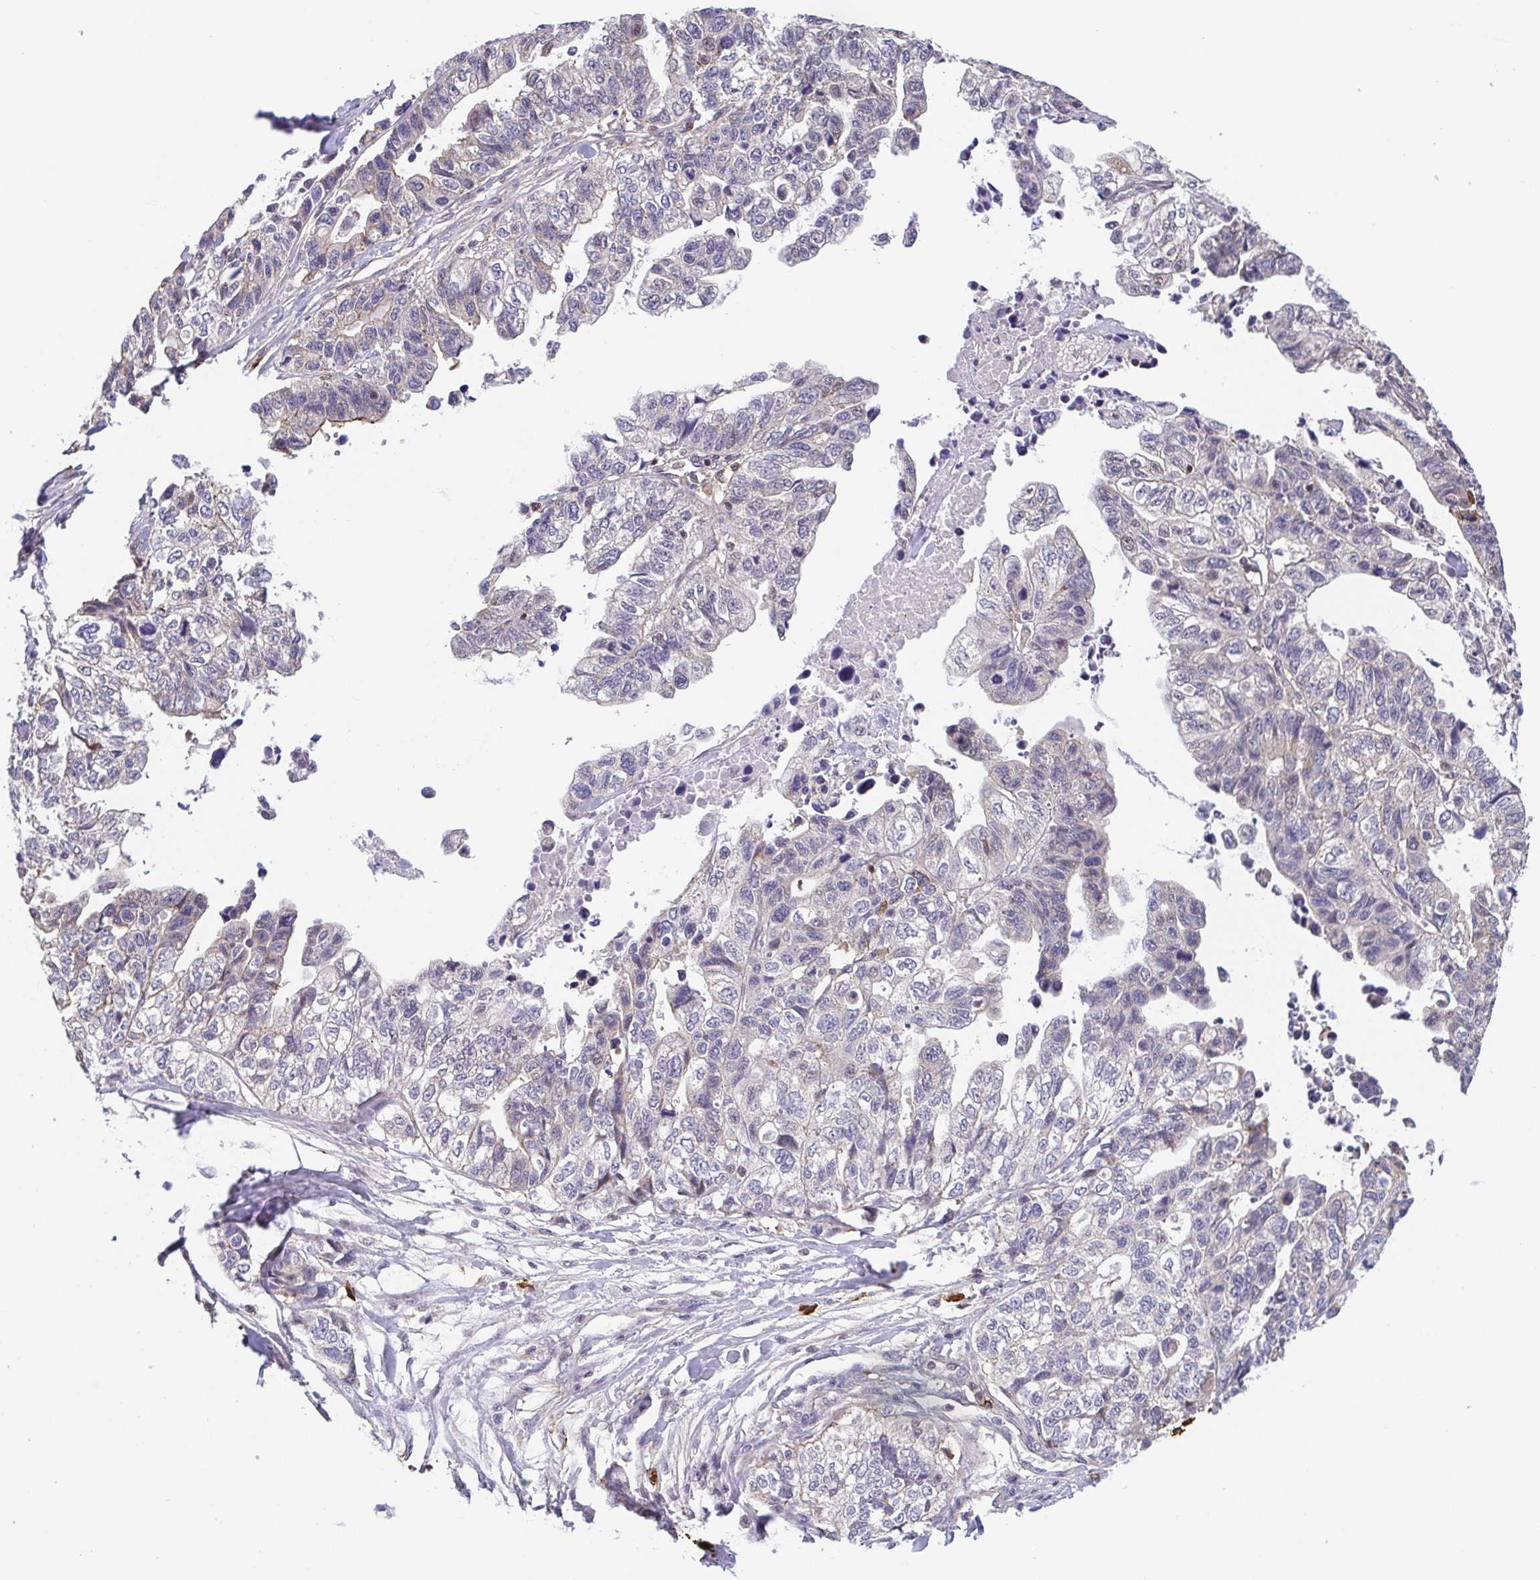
{"staining": {"intensity": "negative", "quantity": "none", "location": "none"}, "tissue": "stomach cancer", "cell_type": "Tumor cells", "image_type": "cancer", "snomed": [{"axis": "morphology", "description": "Adenocarcinoma, NOS"}, {"axis": "topography", "description": "Stomach, upper"}], "caption": "Histopathology image shows no significant protein expression in tumor cells of adenocarcinoma (stomach).", "gene": "PREPL", "patient": {"sex": "female", "age": 67}}